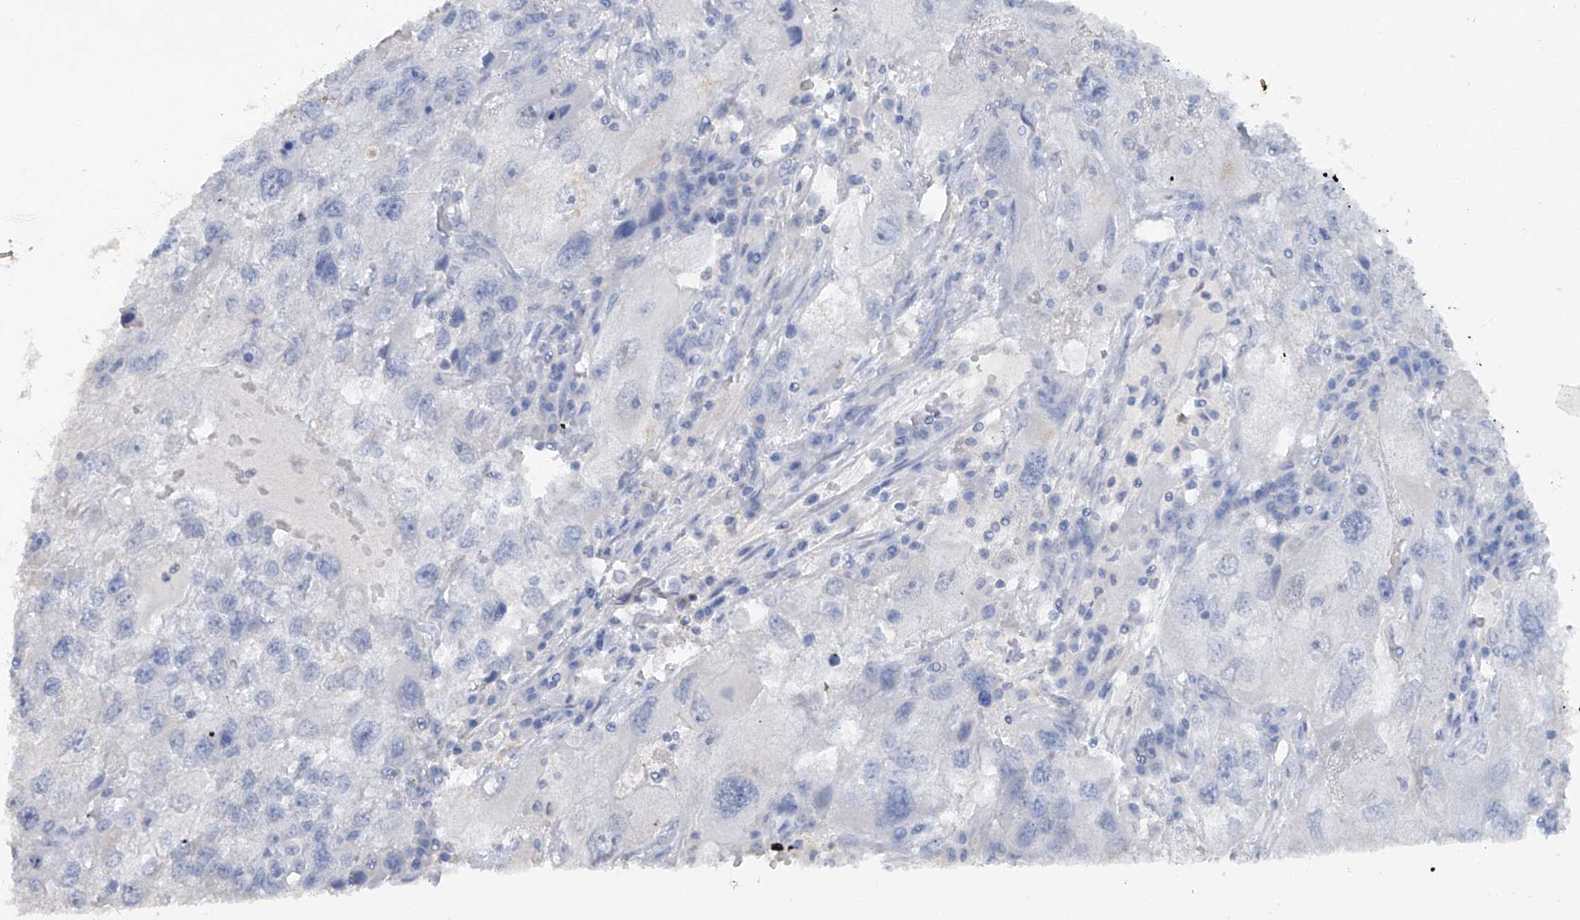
{"staining": {"intensity": "negative", "quantity": "none", "location": "none"}, "tissue": "endometrial cancer", "cell_type": "Tumor cells", "image_type": "cancer", "snomed": [{"axis": "morphology", "description": "Adenocarcinoma, NOS"}, {"axis": "topography", "description": "Endometrium"}], "caption": "Immunohistochemistry histopathology image of human endometrial cancer (adenocarcinoma) stained for a protein (brown), which demonstrates no positivity in tumor cells.", "gene": "HAS3", "patient": {"sex": "female", "age": 49}}